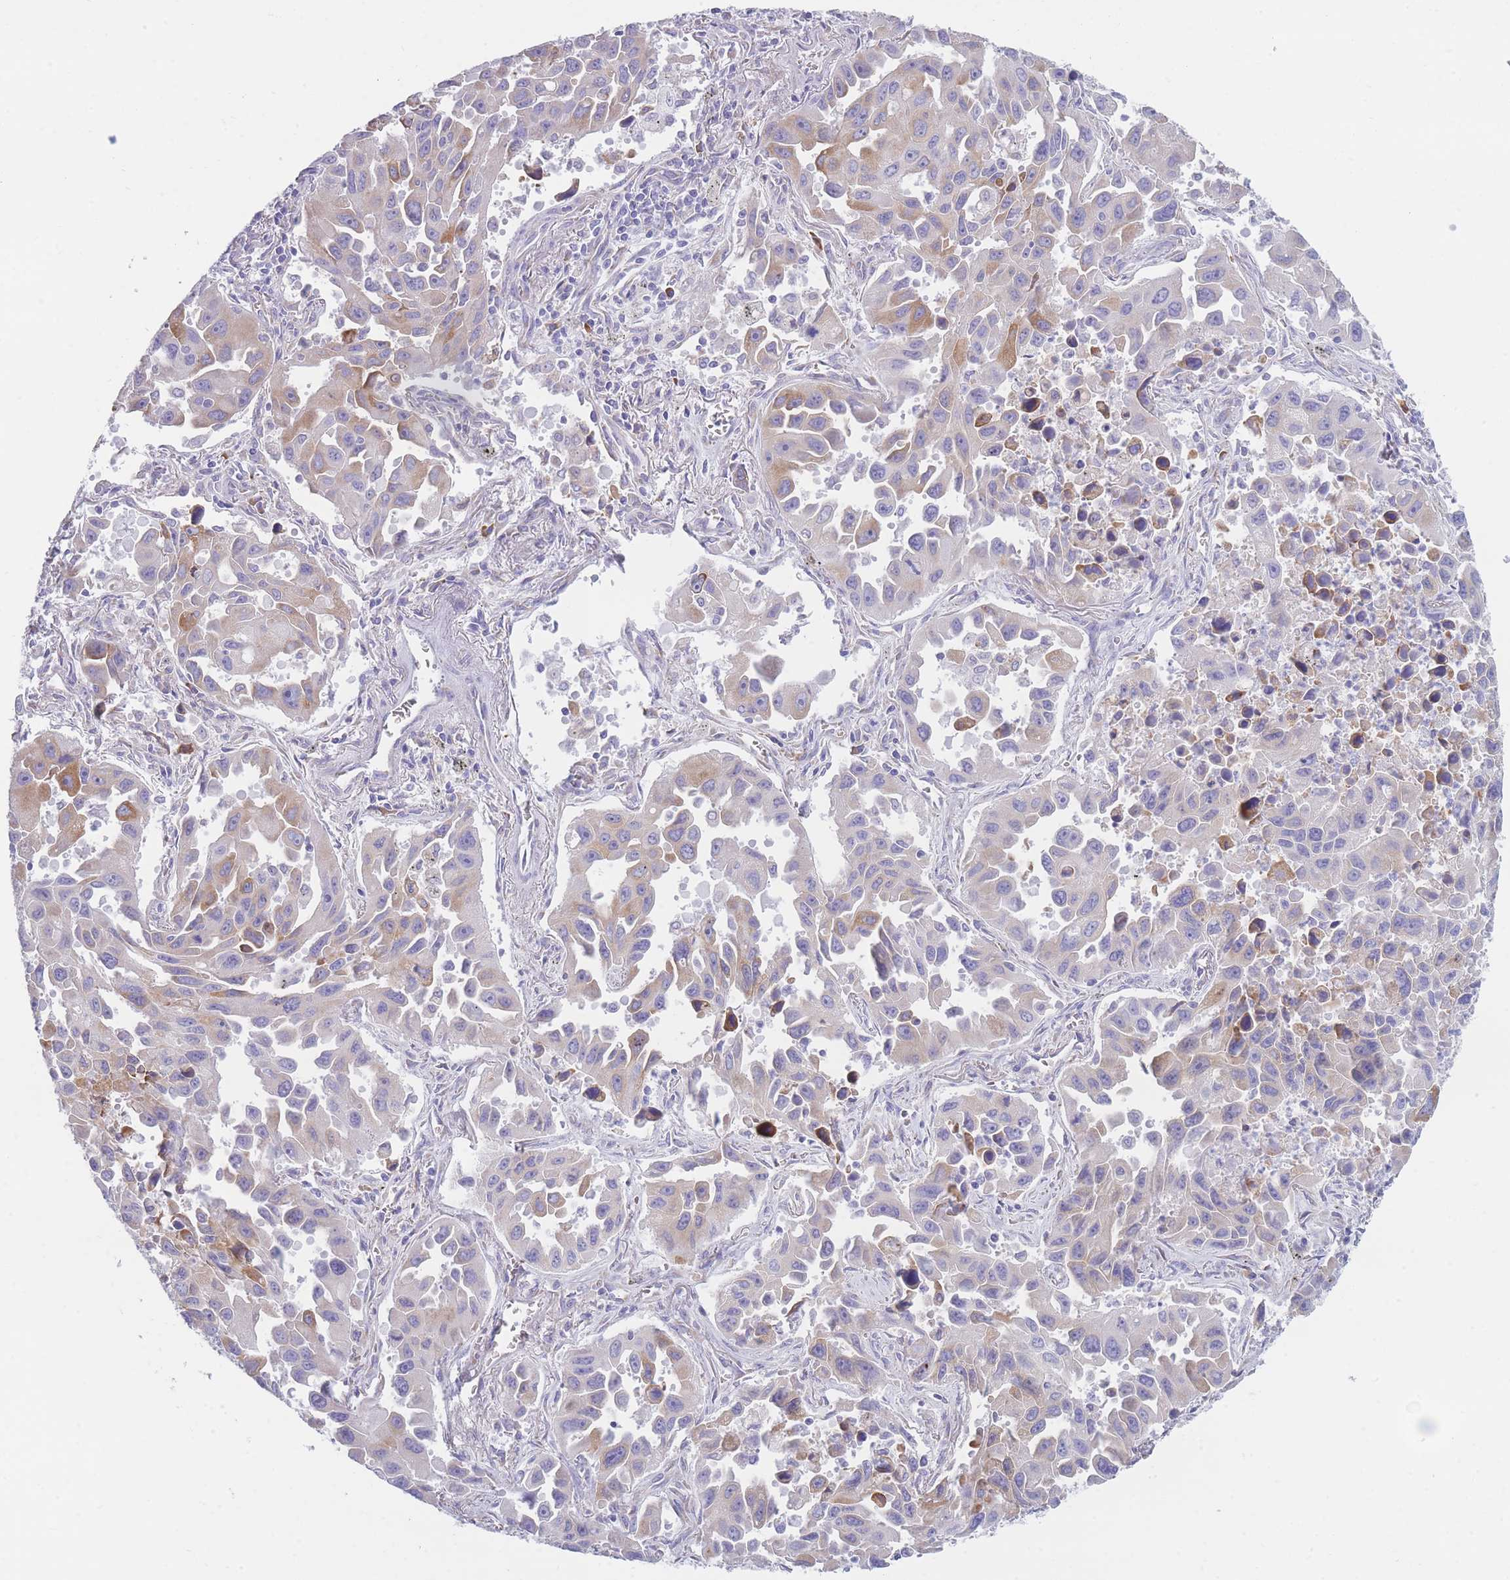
{"staining": {"intensity": "moderate", "quantity": "<25%", "location": "cytoplasmic/membranous"}, "tissue": "lung cancer", "cell_type": "Tumor cells", "image_type": "cancer", "snomed": [{"axis": "morphology", "description": "Adenocarcinoma, NOS"}, {"axis": "topography", "description": "Lung"}], "caption": "Immunohistochemical staining of lung cancer exhibits low levels of moderate cytoplasmic/membranous protein positivity in about <25% of tumor cells.", "gene": "XKR8", "patient": {"sex": "male", "age": 66}}